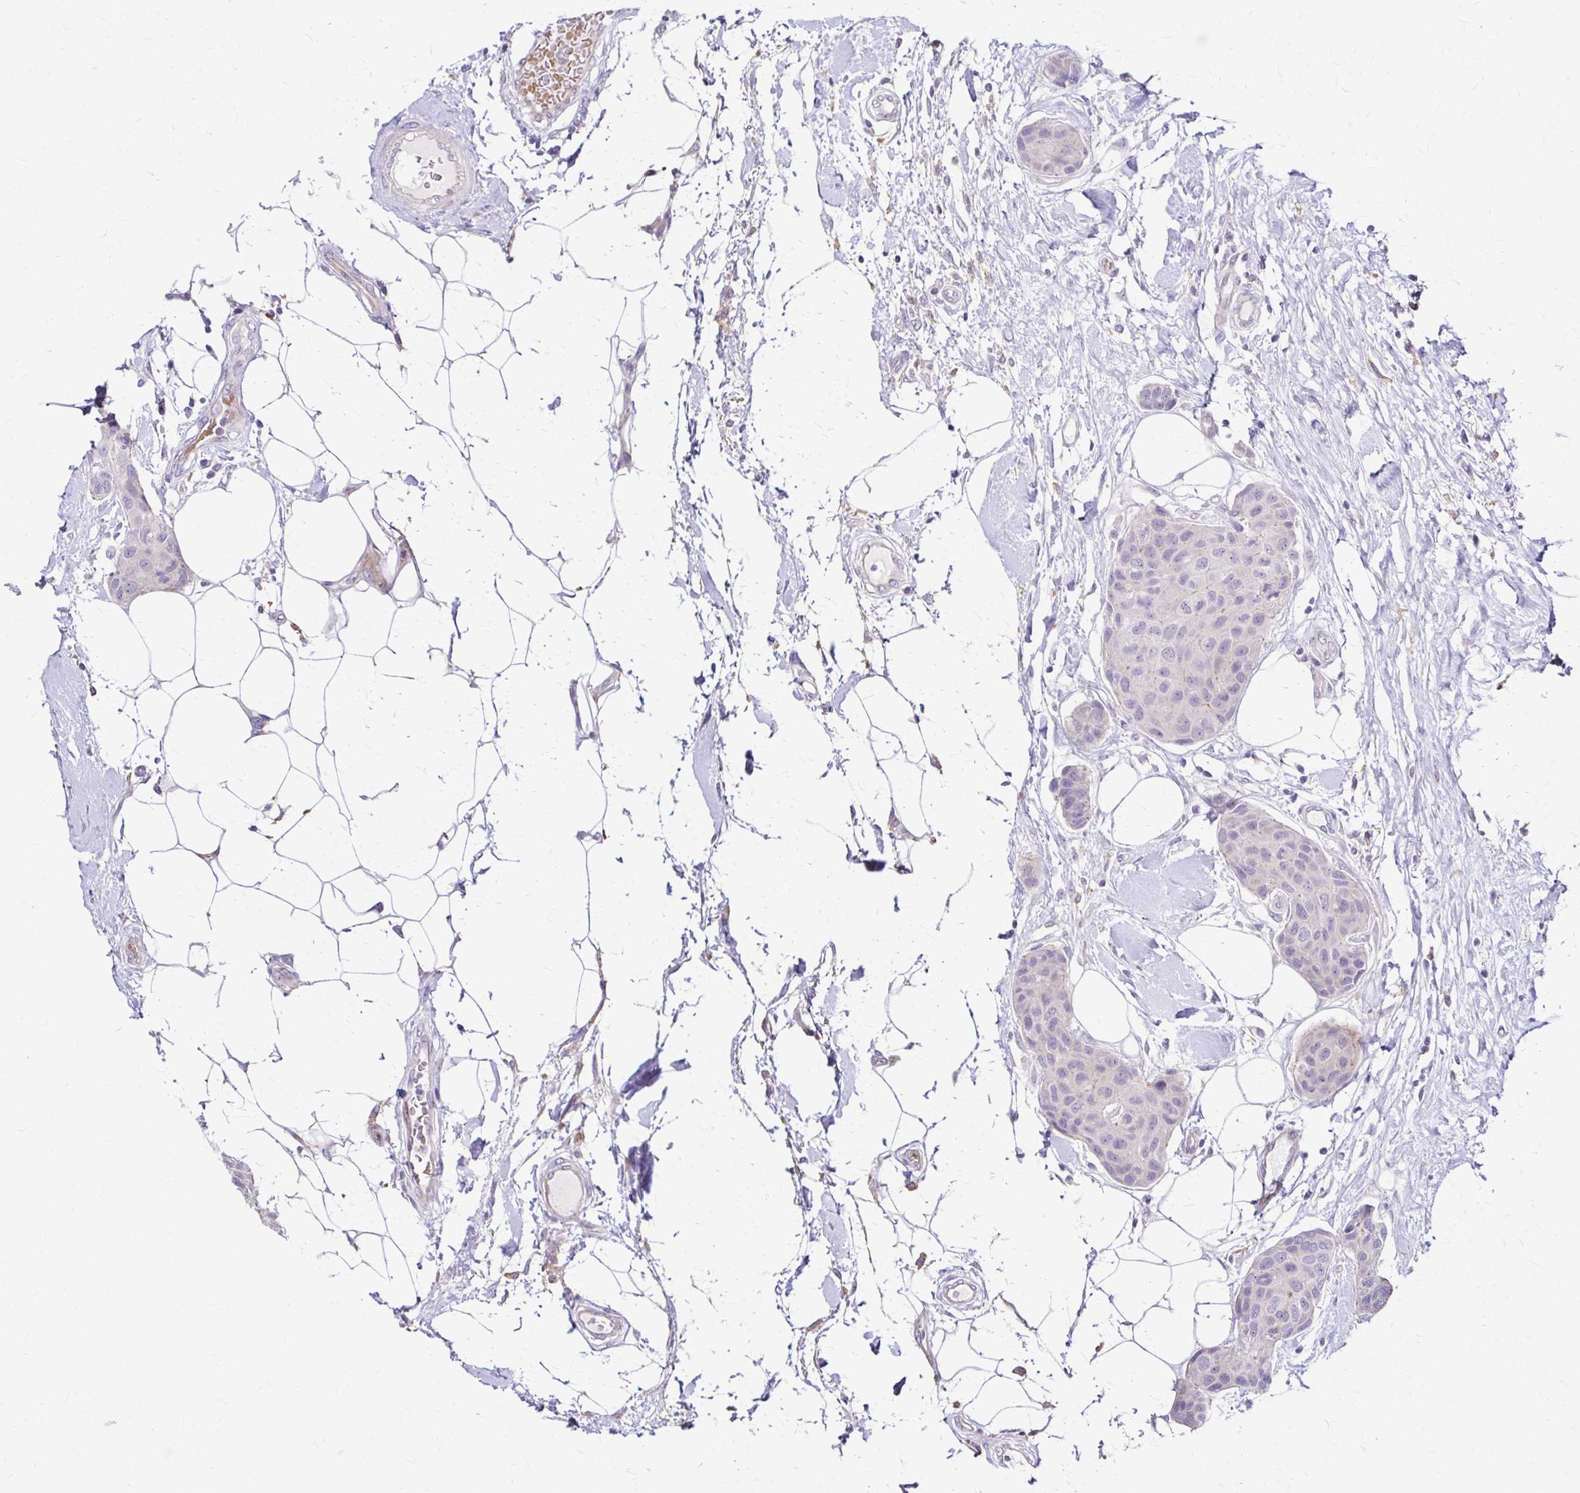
{"staining": {"intensity": "negative", "quantity": "none", "location": "none"}, "tissue": "breast cancer", "cell_type": "Tumor cells", "image_type": "cancer", "snomed": [{"axis": "morphology", "description": "Duct carcinoma"}, {"axis": "topography", "description": "Breast"}, {"axis": "topography", "description": "Lymph node"}], "caption": "A high-resolution photomicrograph shows IHC staining of breast infiltrating ductal carcinoma, which demonstrates no significant positivity in tumor cells.", "gene": "RHOBTB2", "patient": {"sex": "female", "age": 80}}